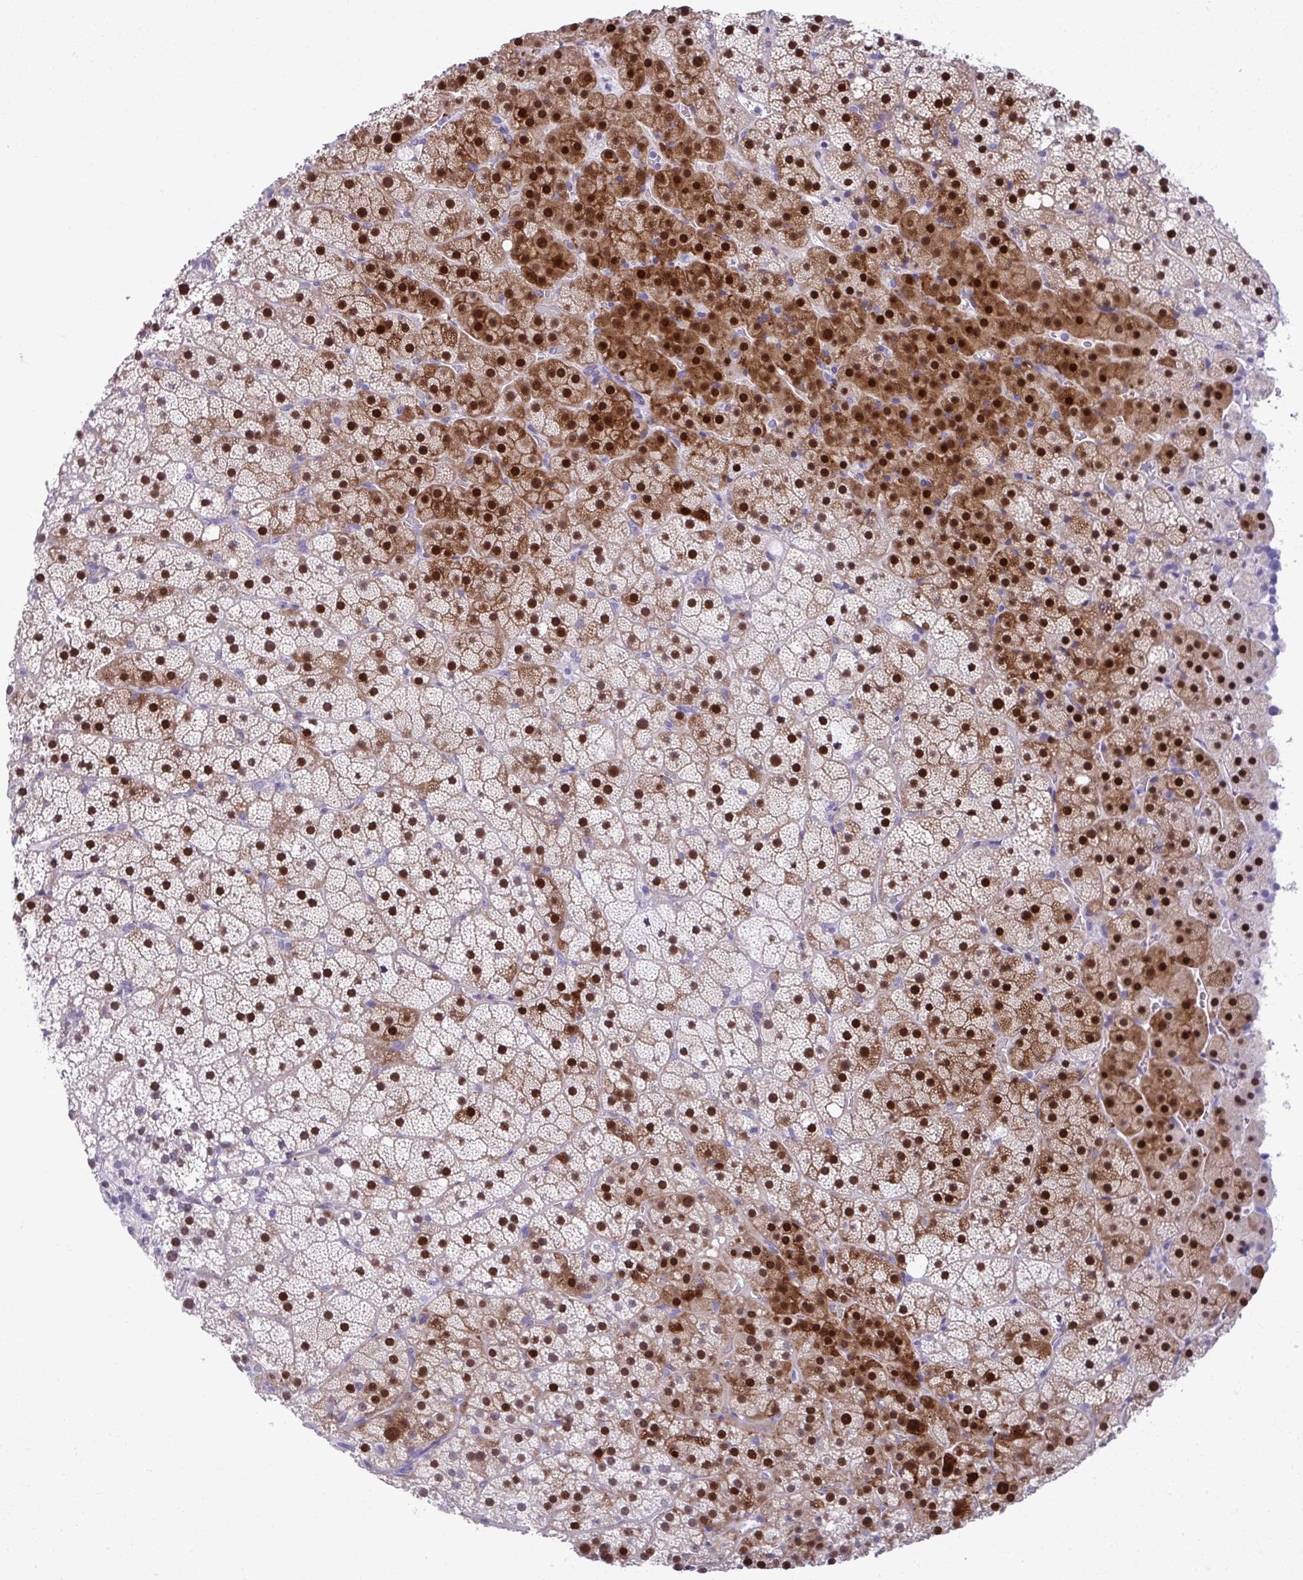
{"staining": {"intensity": "strong", "quantity": "25%-75%", "location": "cytoplasmic/membranous,nuclear"}, "tissue": "adrenal gland", "cell_type": "Glandular cells", "image_type": "normal", "snomed": [{"axis": "morphology", "description": "Normal tissue, NOS"}, {"axis": "topography", "description": "Adrenal gland"}], "caption": "Immunohistochemistry photomicrograph of unremarkable adrenal gland: human adrenal gland stained using immunohistochemistry (IHC) displays high levels of strong protein expression localized specifically in the cytoplasmic/membranous,nuclear of glandular cells, appearing as a cytoplasmic/membranous,nuclear brown color.", "gene": "ISL1", "patient": {"sex": "male", "age": 53}}